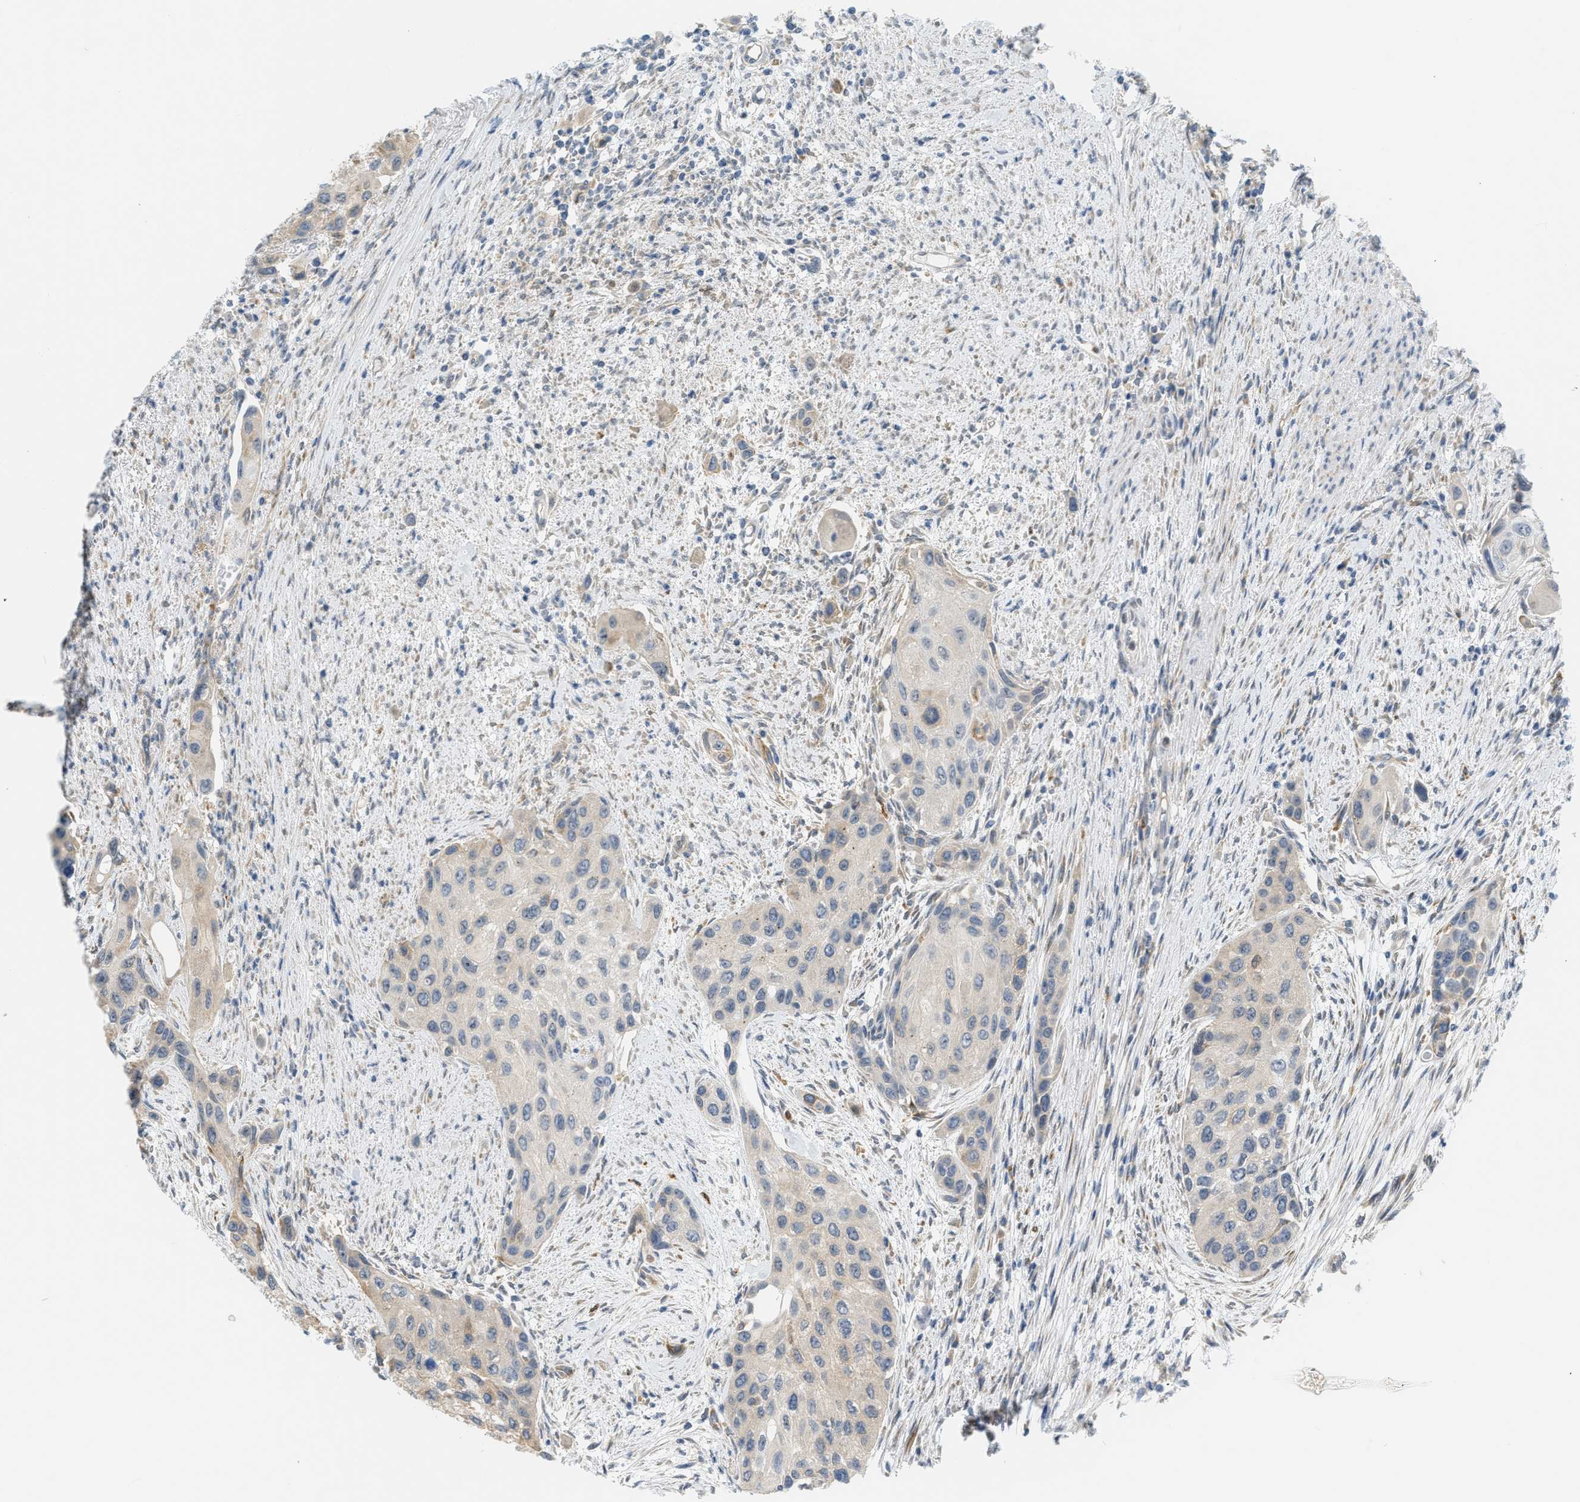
{"staining": {"intensity": "moderate", "quantity": "<25%", "location": "cytoplasmic/membranous"}, "tissue": "urothelial cancer", "cell_type": "Tumor cells", "image_type": "cancer", "snomed": [{"axis": "morphology", "description": "Urothelial carcinoma, High grade"}, {"axis": "topography", "description": "Urinary bladder"}], "caption": "Immunohistochemistry staining of high-grade urothelial carcinoma, which shows low levels of moderate cytoplasmic/membranous positivity in approximately <25% of tumor cells indicating moderate cytoplasmic/membranous protein expression. The staining was performed using DAB (brown) for protein detection and nuclei were counterstained in hematoxylin (blue).", "gene": "ZNF408", "patient": {"sex": "female", "age": 56}}